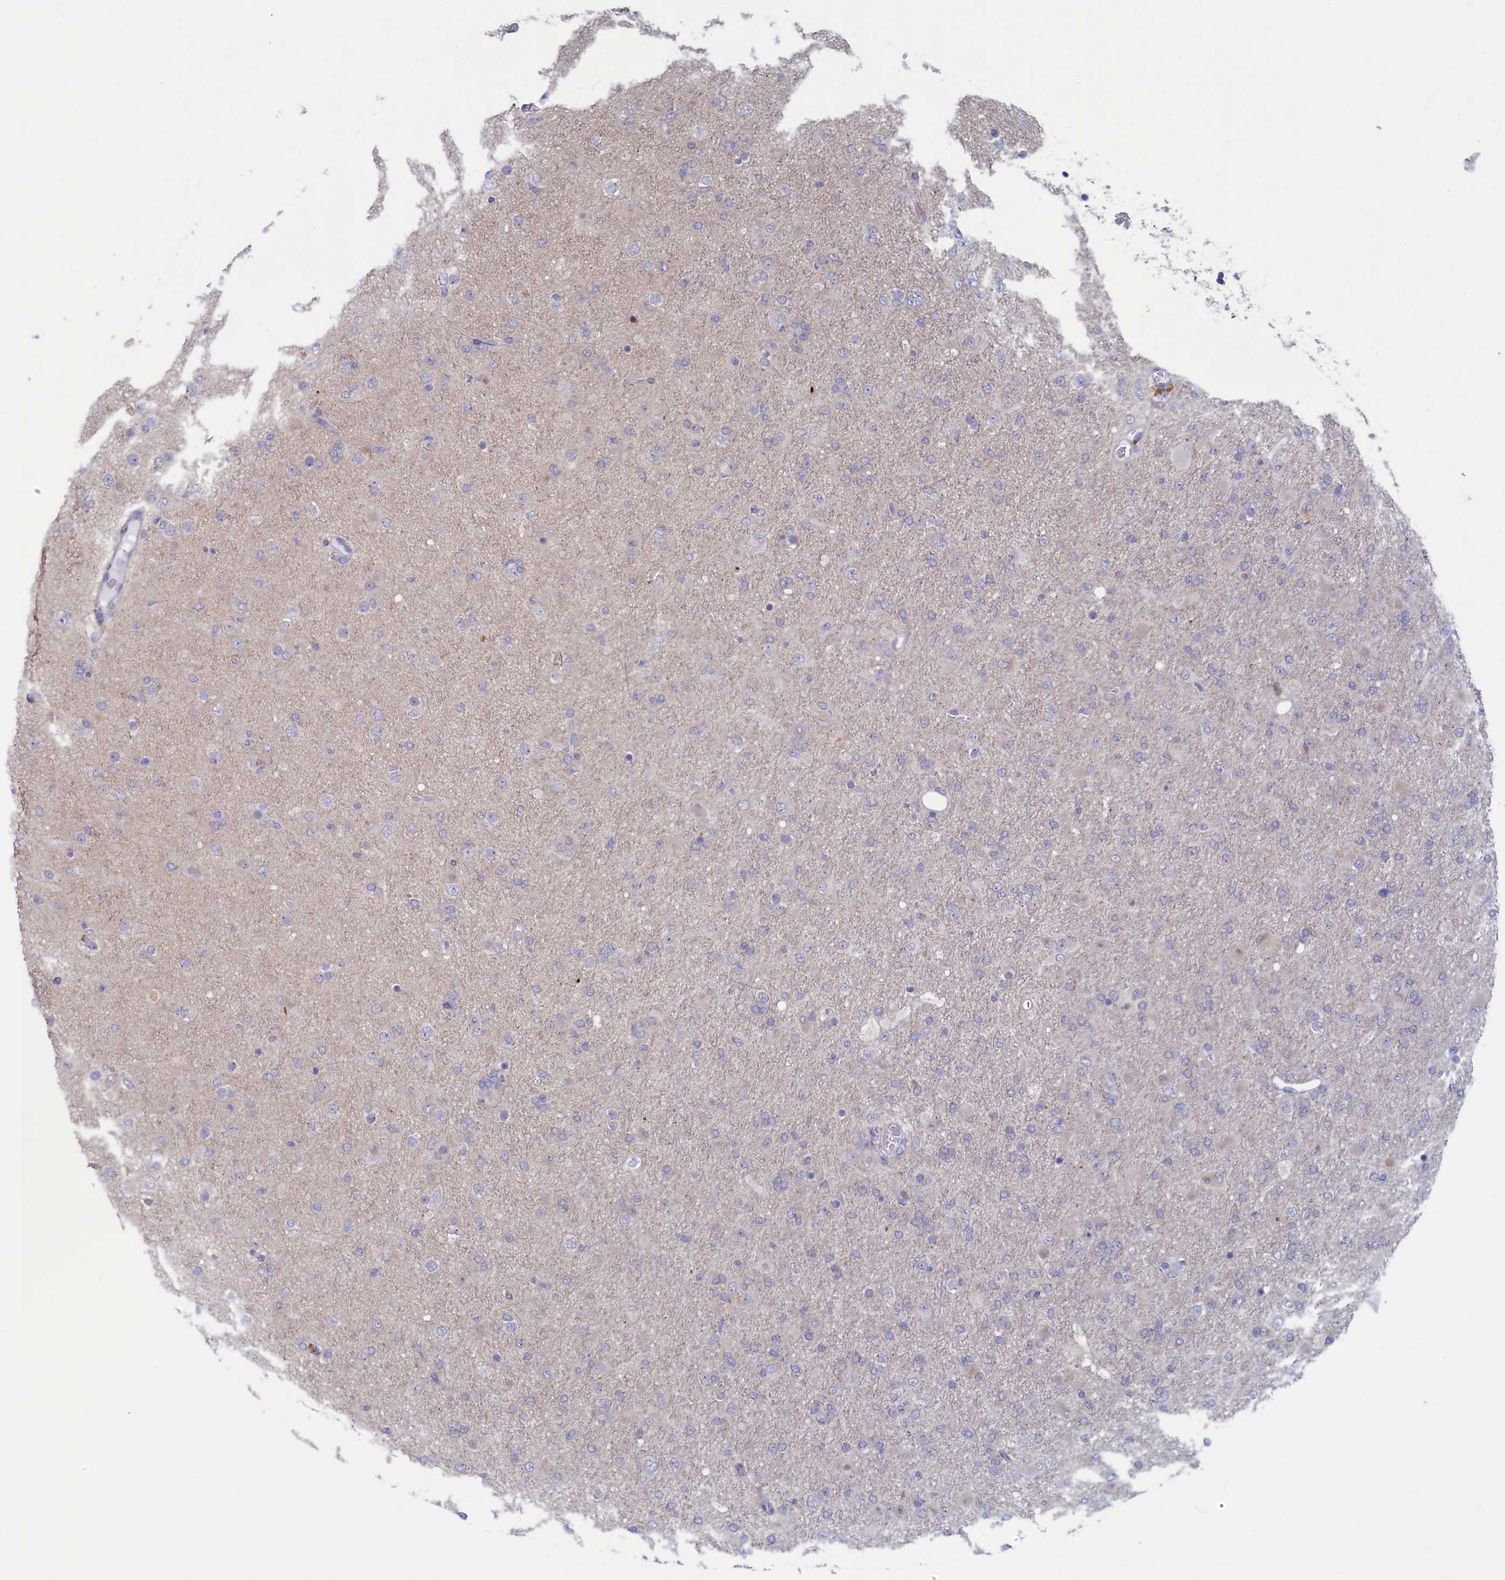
{"staining": {"intensity": "negative", "quantity": "none", "location": "none"}, "tissue": "glioma", "cell_type": "Tumor cells", "image_type": "cancer", "snomed": [{"axis": "morphology", "description": "Glioma, malignant, Low grade"}, {"axis": "topography", "description": "Brain"}], "caption": "Immunohistochemistry image of glioma stained for a protein (brown), which displays no staining in tumor cells.", "gene": "WDR76", "patient": {"sex": "male", "age": 65}}